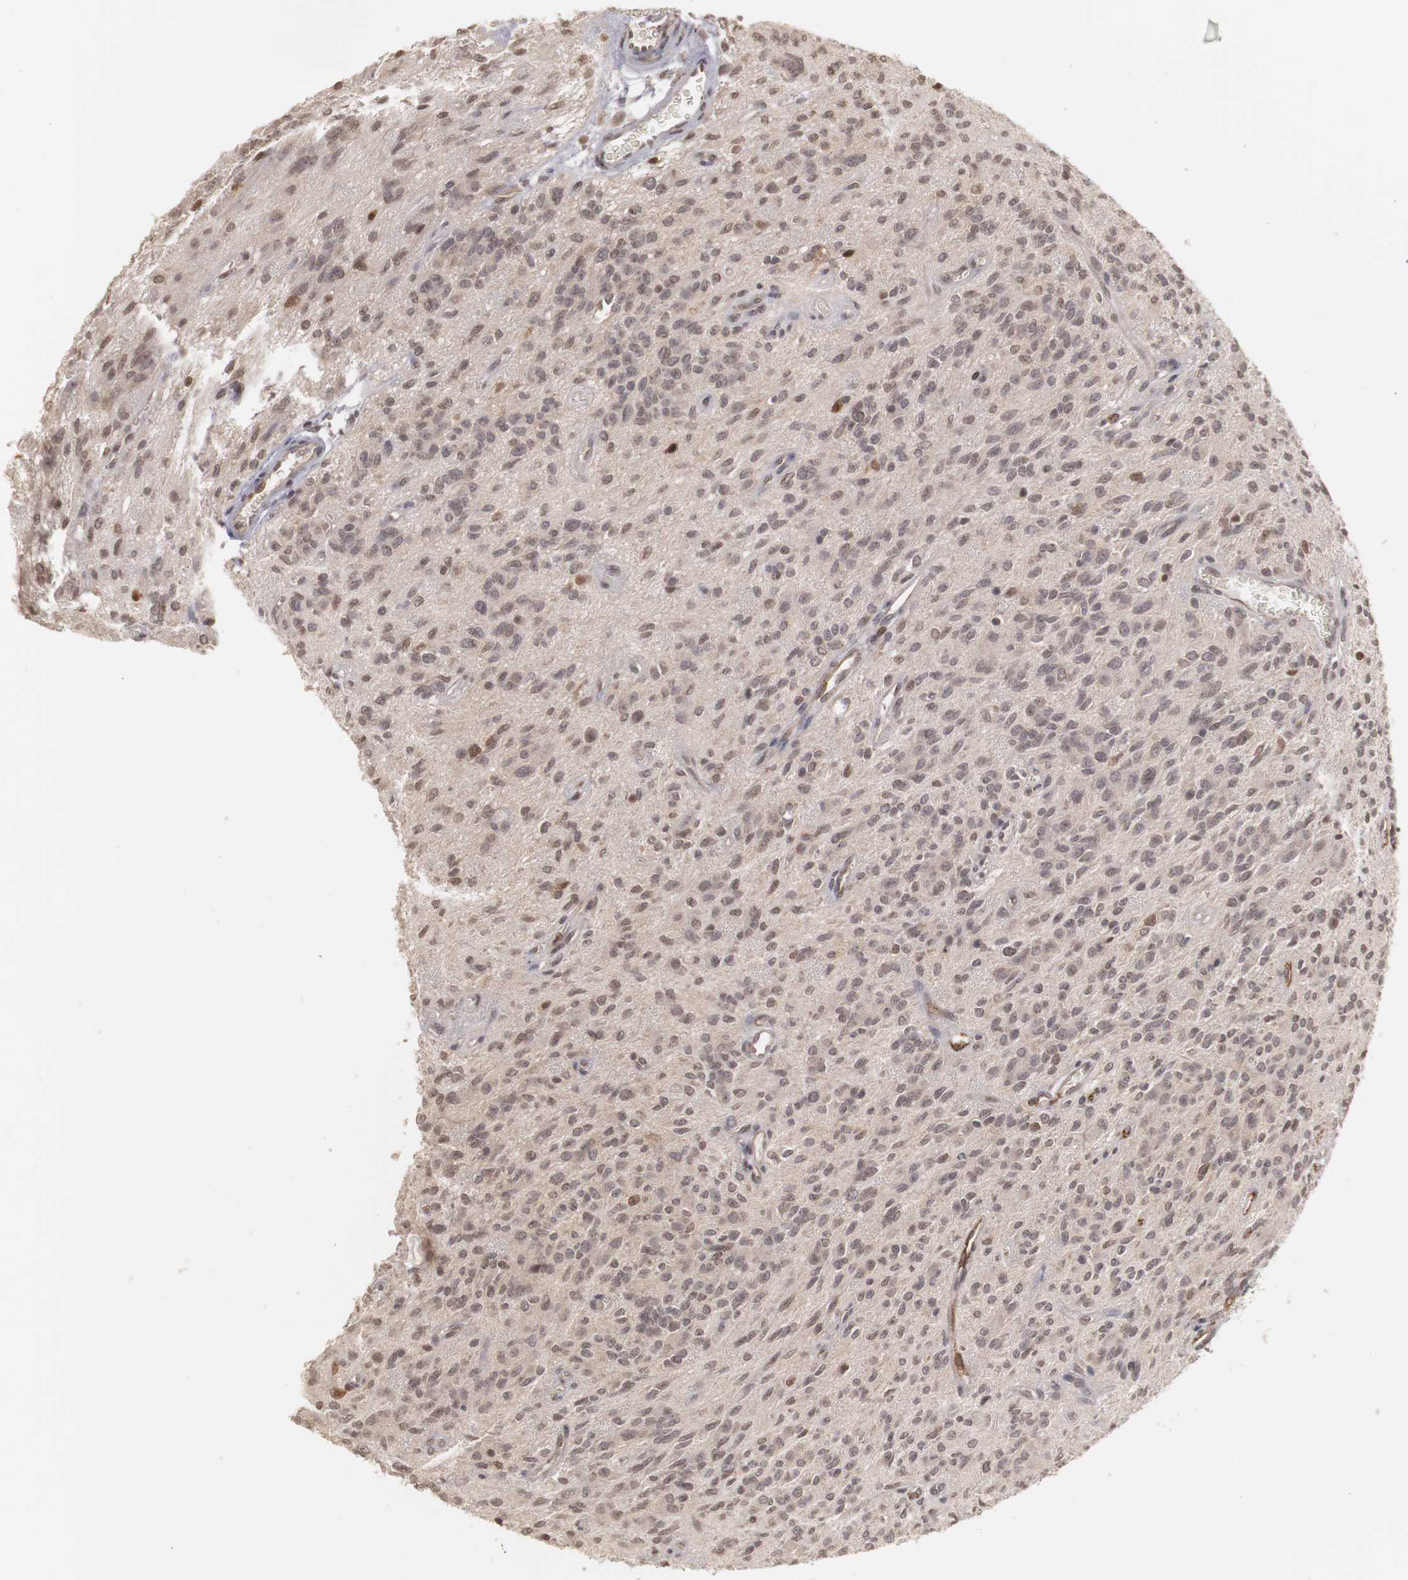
{"staining": {"intensity": "weak", "quantity": "25%-75%", "location": "nuclear"}, "tissue": "glioma", "cell_type": "Tumor cells", "image_type": "cancer", "snomed": [{"axis": "morphology", "description": "Glioma, malignant, Low grade"}, {"axis": "topography", "description": "Brain"}], "caption": "Immunohistochemistry (DAB) staining of human low-grade glioma (malignant) shows weak nuclear protein positivity in about 25%-75% of tumor cells.", "gene": "PLEKHA1", "patient": {"sex": "female", "age": 15}}